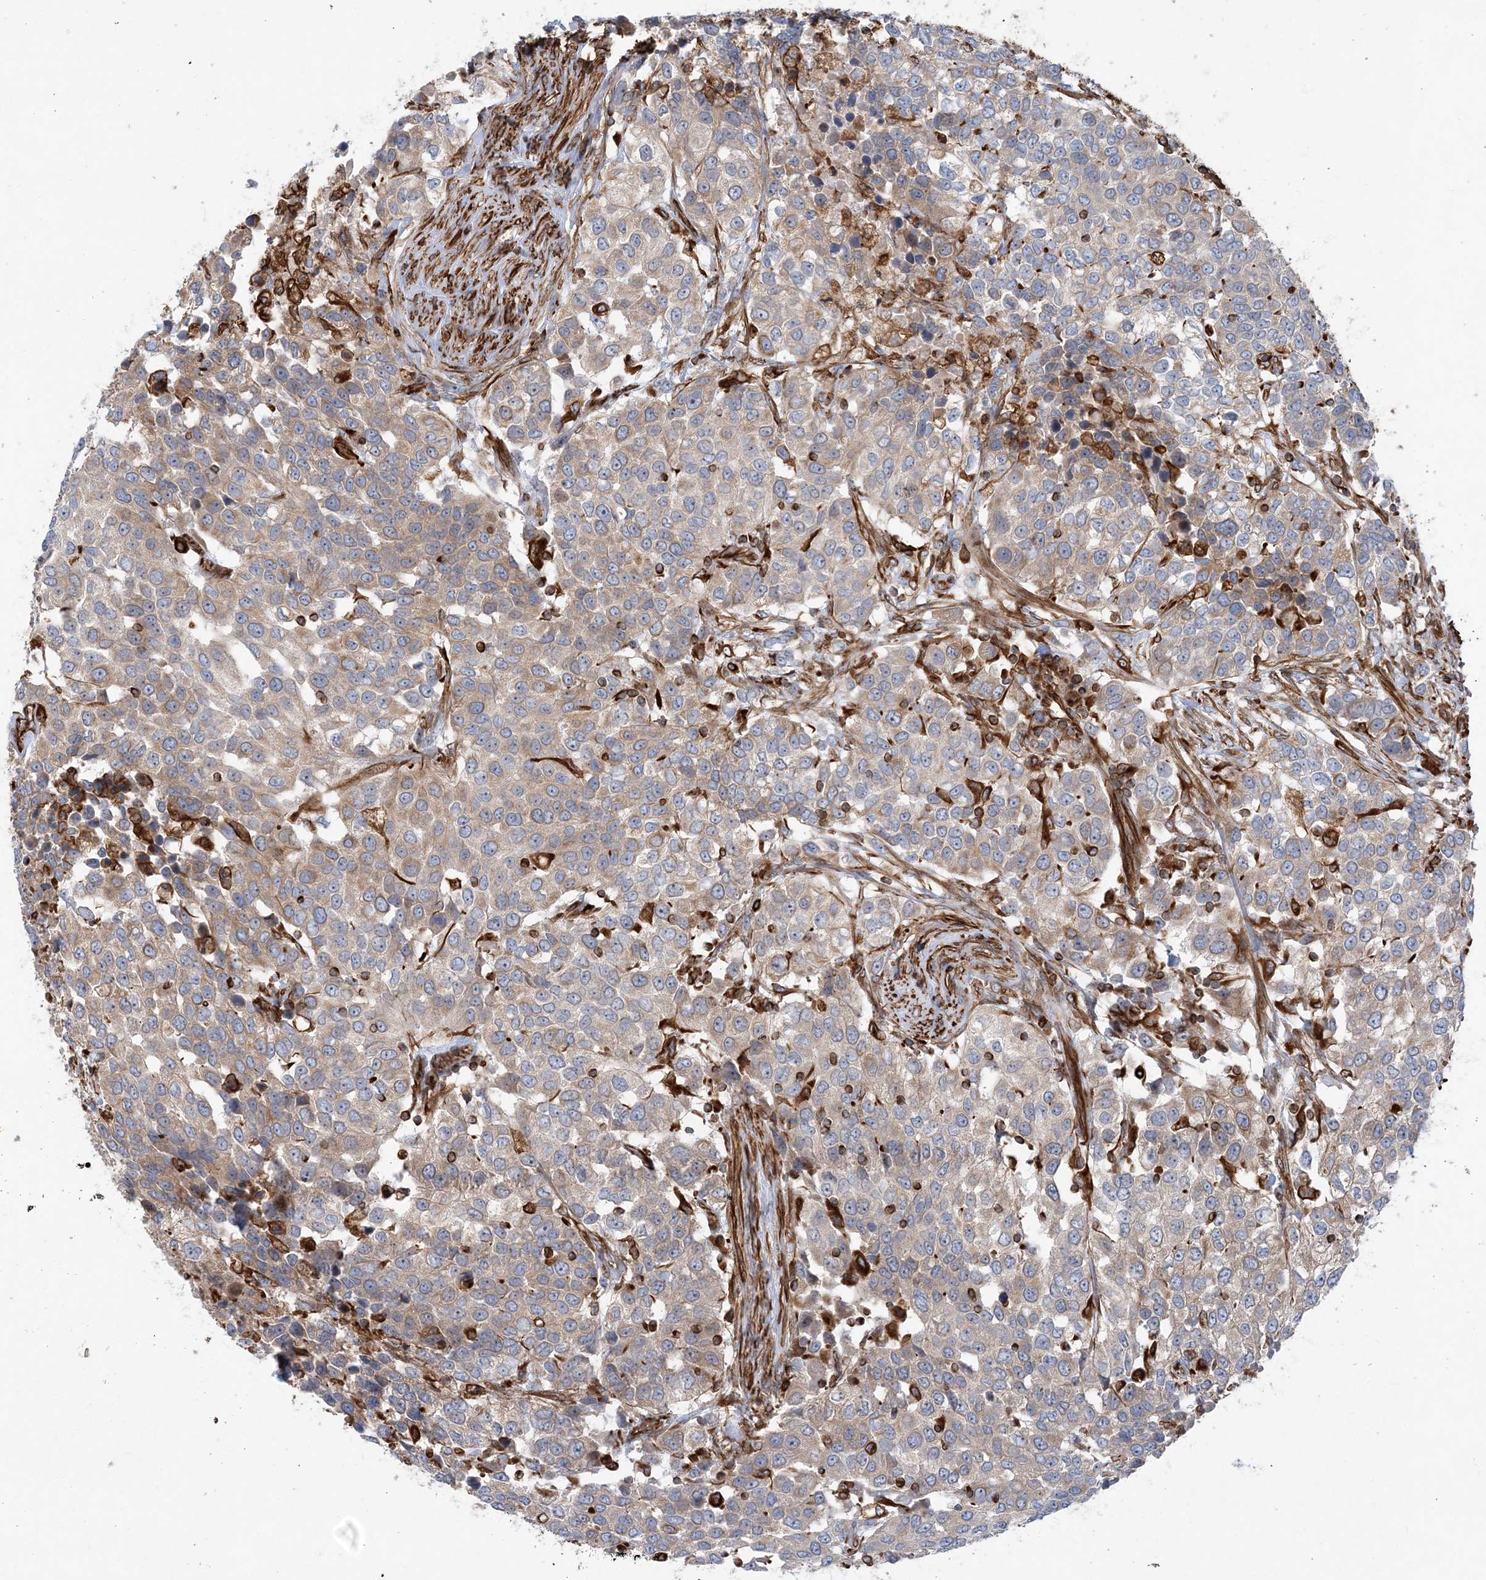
{"staining": {"intensity": "weak", "quantity": "25%-75%", "location": "cytoplasmic/membranous"}, "tissue": "urothelial cancer", "cell_type": "Tumor cells", "image_type": "cancer", "snomed": [{"axis": "morphology", "description": "Urothelial carcinoma, High grade"}, {"axis": "topography", "description": "Urinary bladder"}], "caption": "High-magnification brightfield microscopy of urothelial carcinoma (high-grade) stained with DAB (brown) and counterstained with hematoxylin (blue). tumor cells exhibit weak cytoplasmic/membranous positivity is seen in about25%-75% of cells.", "gene": "FAM114A2", "patient": {"sex": "female", "age": 80}}